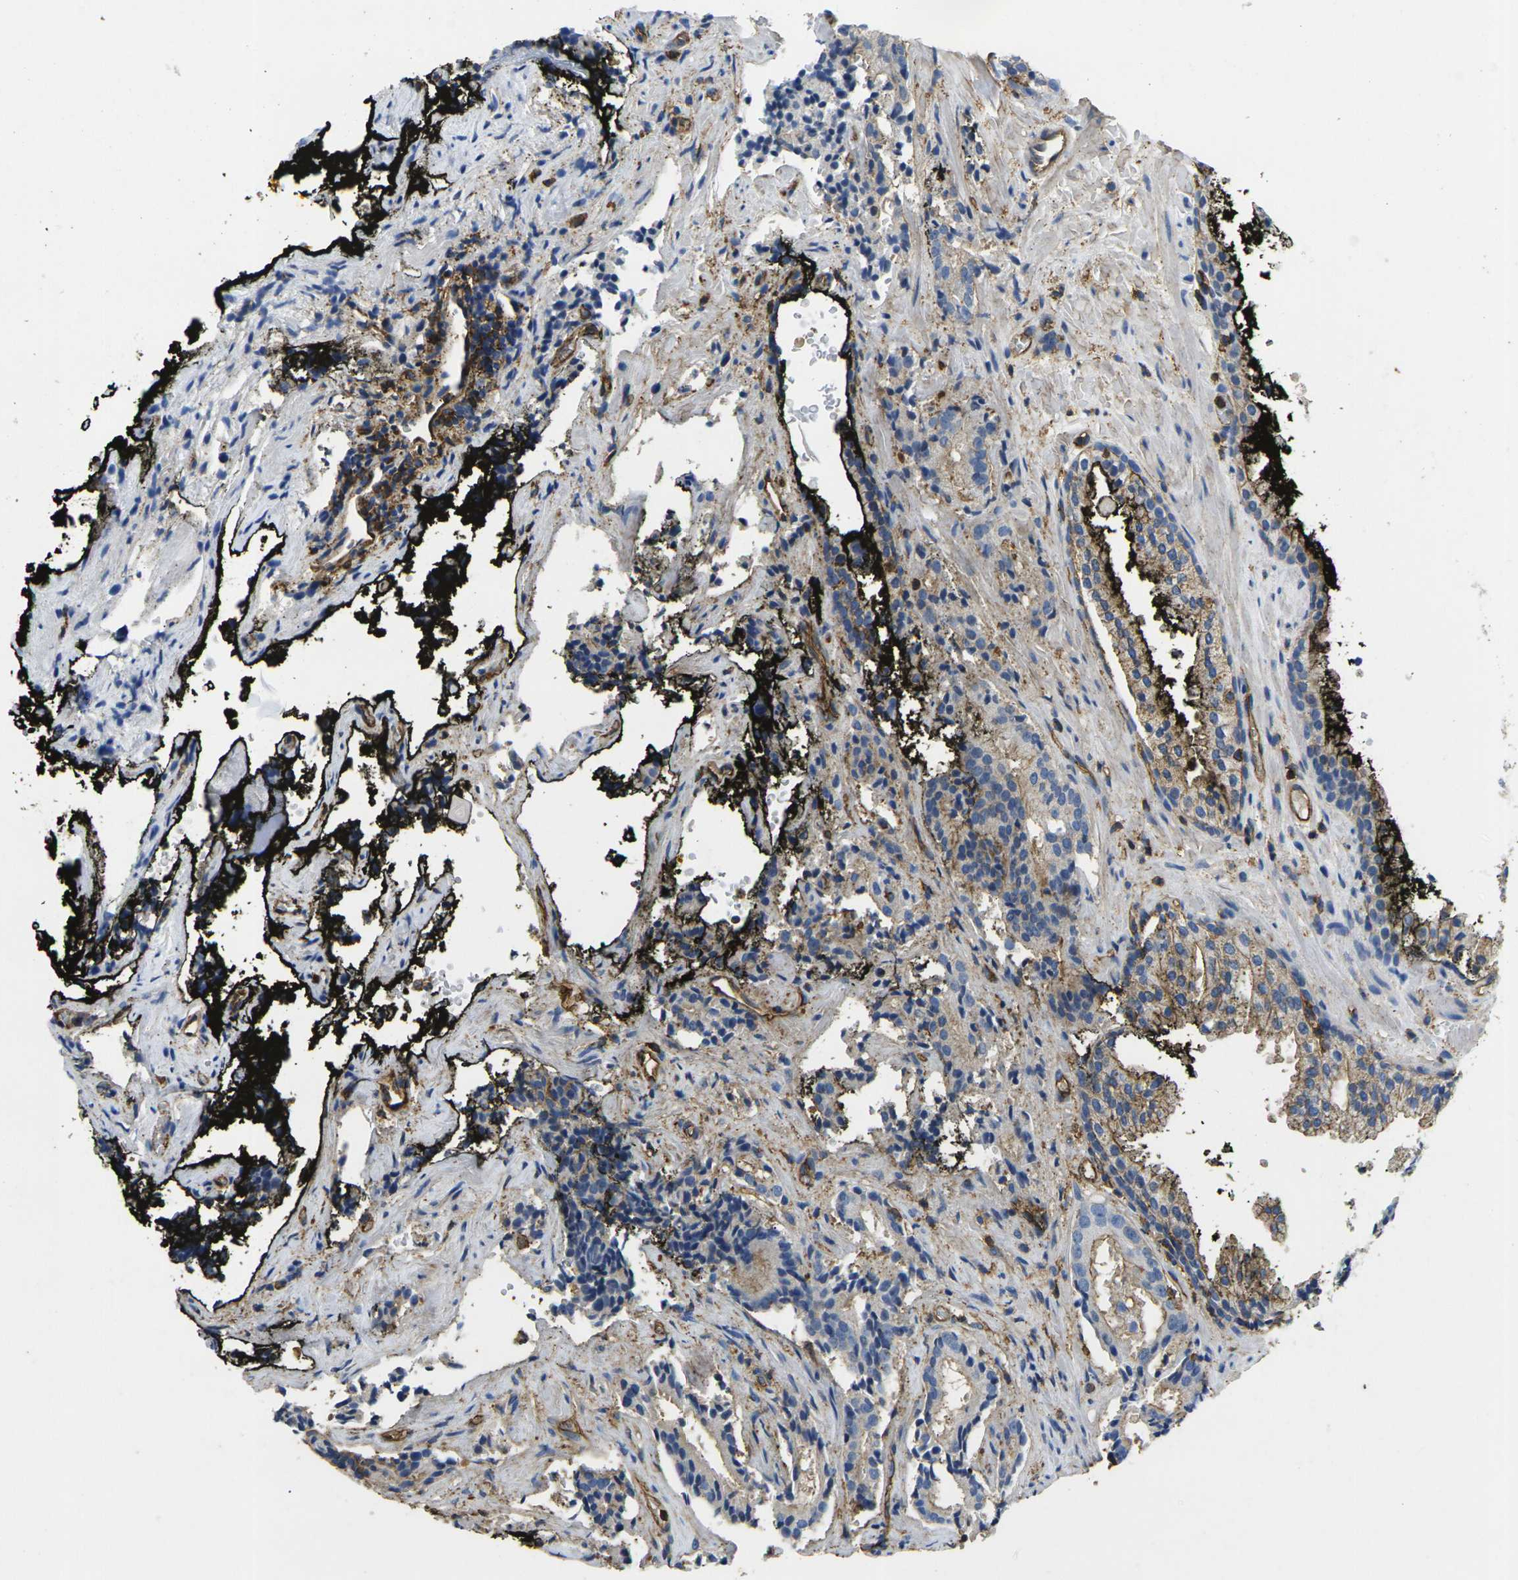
{"staining": {"intensity": "weak", "quantity": "25%-75%", "location": "cytoplasmic/membranous"}, "tissue": "prostate cancer", "cell_type": "Tumor cells", "image_type": "cancer", "snomed": [{"axis": "morphology", "description": "Adenocarcinoma, High grade"}, {"axis": "topography", "description": "Prostate"}], "caption": "High-grade adenocarcinoma (prostate) tissue exhibits weak cytoplasmic/membranous expression in approximately 25%-75% of tumor cells", "gene": "FAM110D", "patient": {"sex": "male", "age": 58}}